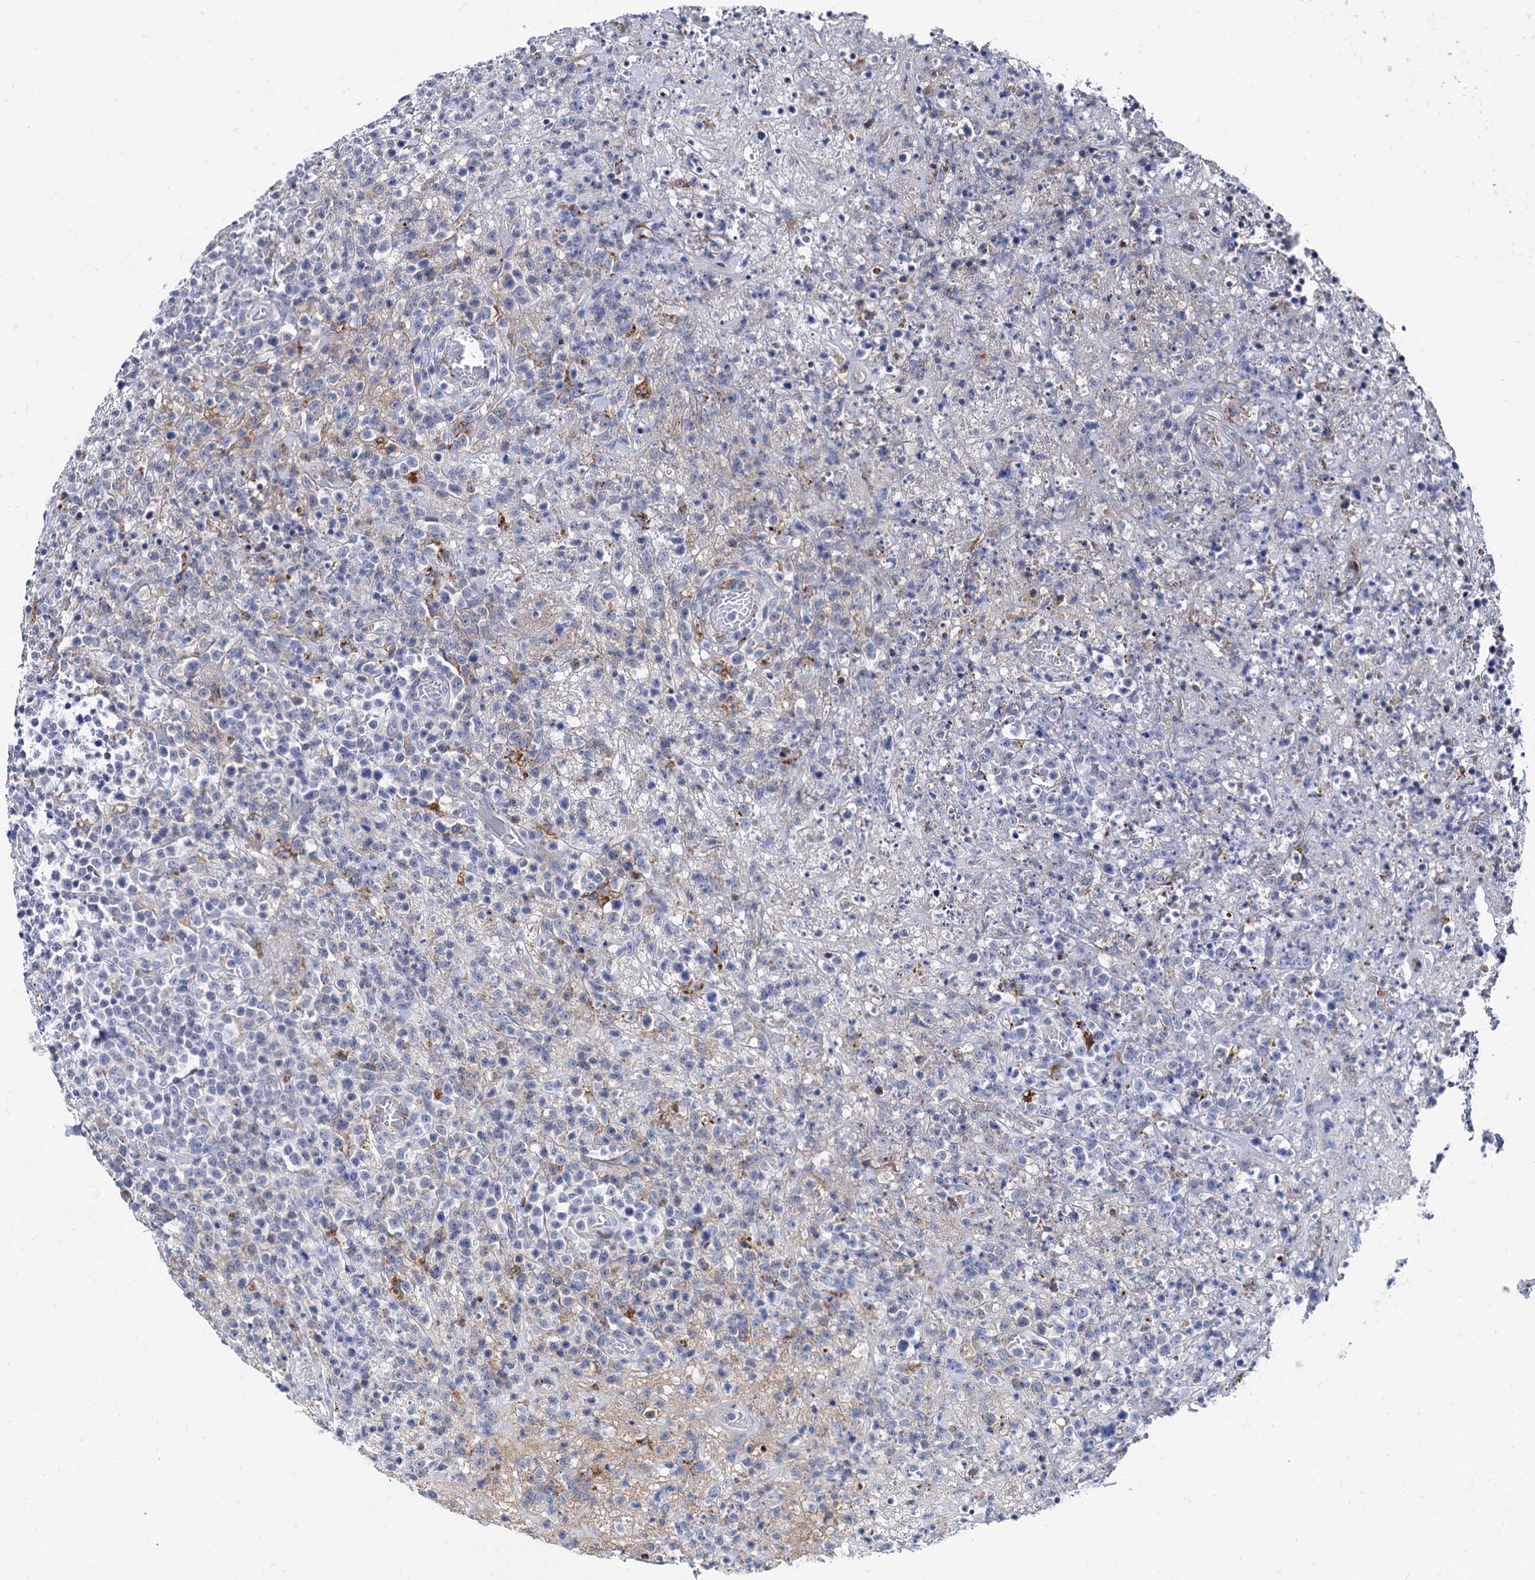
{"staining": {"intensity": "negative", "quantity": "none", "location": "none"}, "tissue": "lymphoma", "cell_type": "Tumor cells", "image_type": "cancer", "snomed": [{"axis": "morphology", "description": "Malignant lymphoma, non-Hodgkin's type, High grade"}, {"axis": "topography", "description": "Colon"}], "caption": "A micrograph of human high-grade malignant lymphoma, non-Hodgkin's type is negative for staining in tumor cells.", "gene": "APOD", "patient": {"sex": "female", "age": 53}}